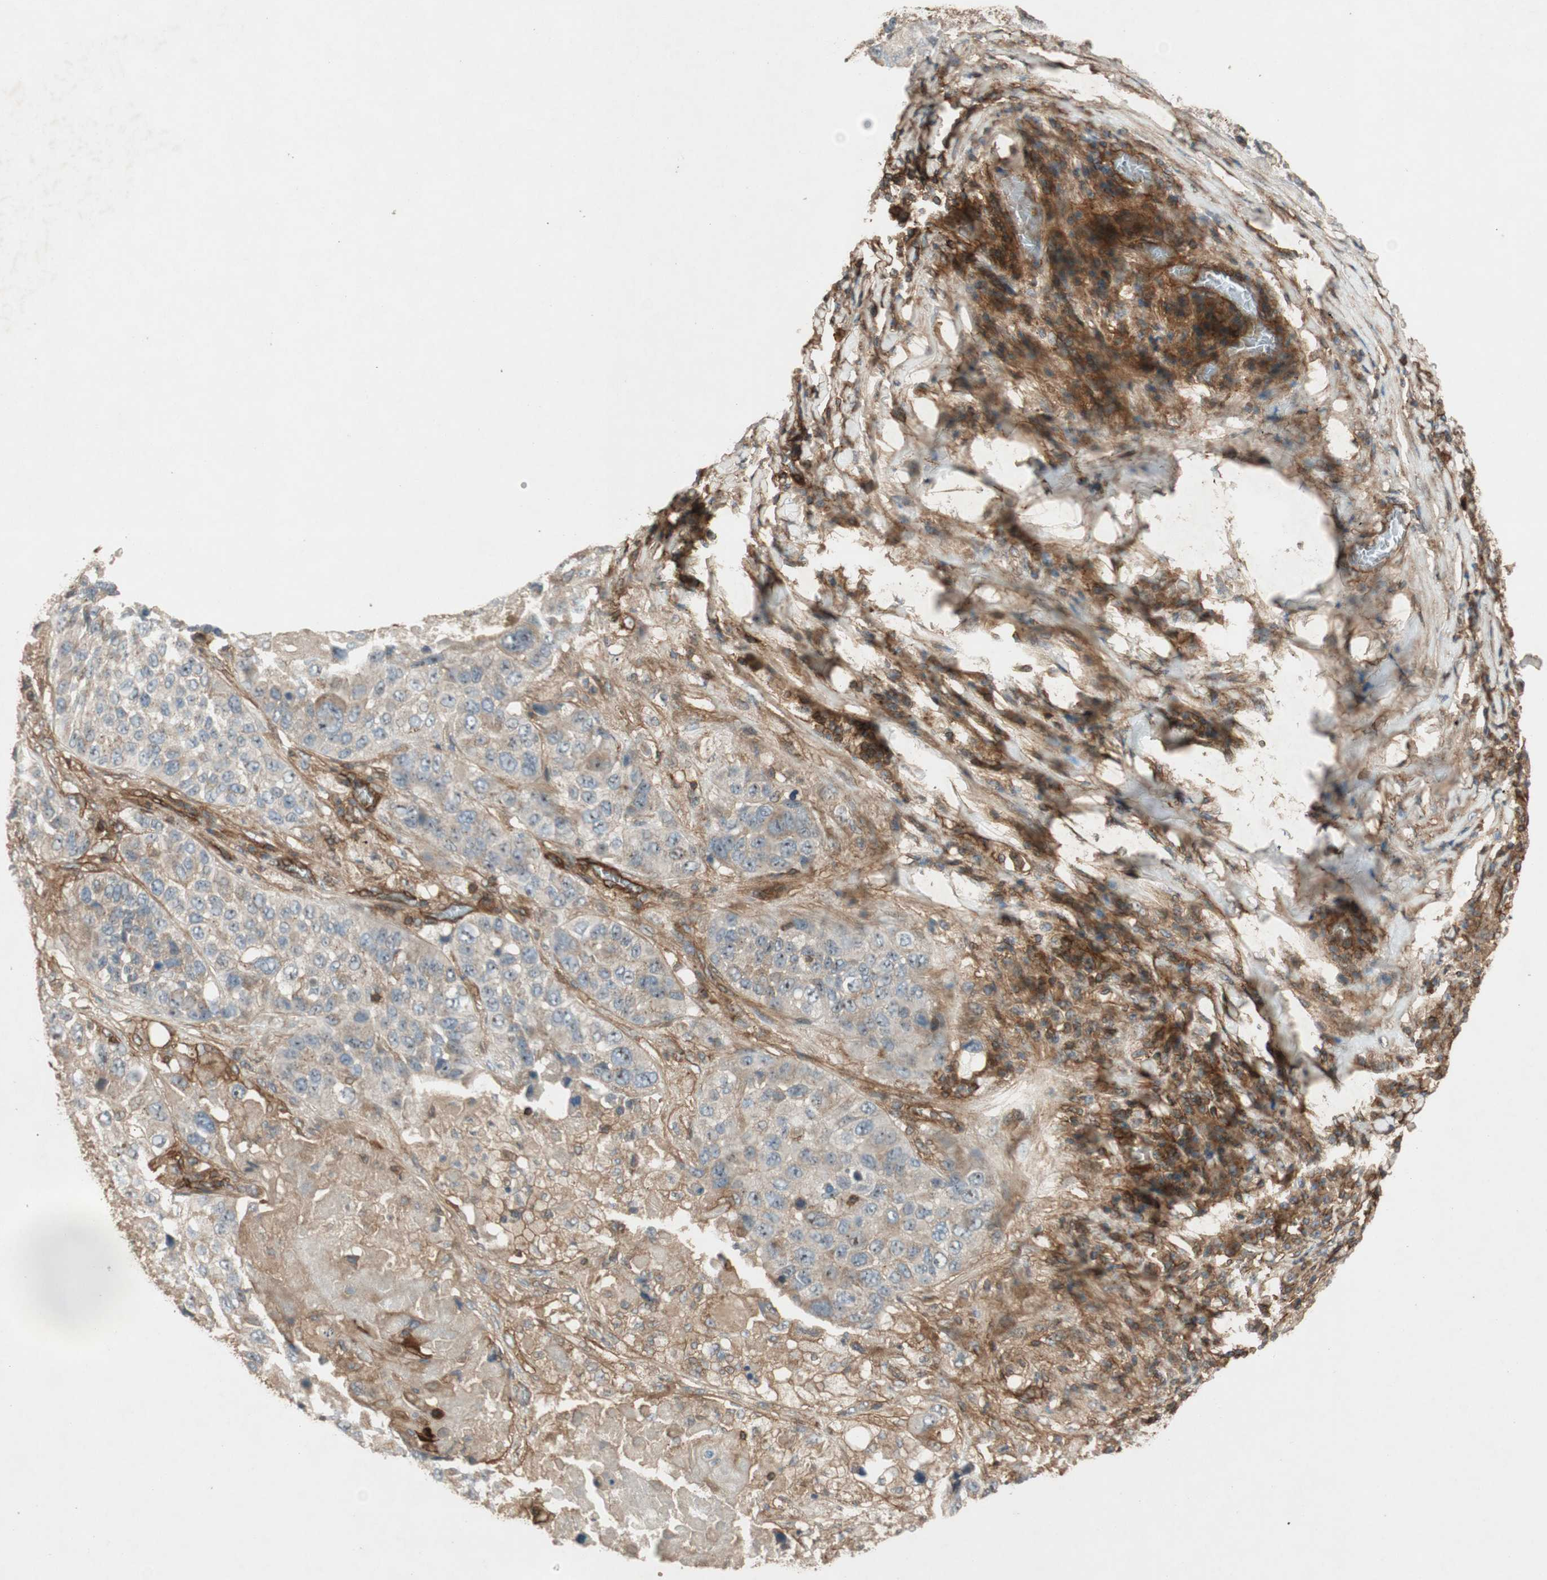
{"staining": {"intensity": "weak", "quantity": ">75%", "location": "cytoplasmic/membranous"}, "tissue": "lung cancer", "cell_type": "Tumor cells", "image_type": "cancer", "snomed": [{"axis": "morphology", "description": "Squamous cell carcinoma, NOS"}, {"axis": "topography", "description": "Lung"}], "caption": "Lung squamous cell carcinoma was stained to show a protein in brown. There is low levels of weak cytoplasmic/membranous positivity in about >75% of tumor cells.", "gene": "BTN3A3", "patient": {"sex": "male", "age": 57}}